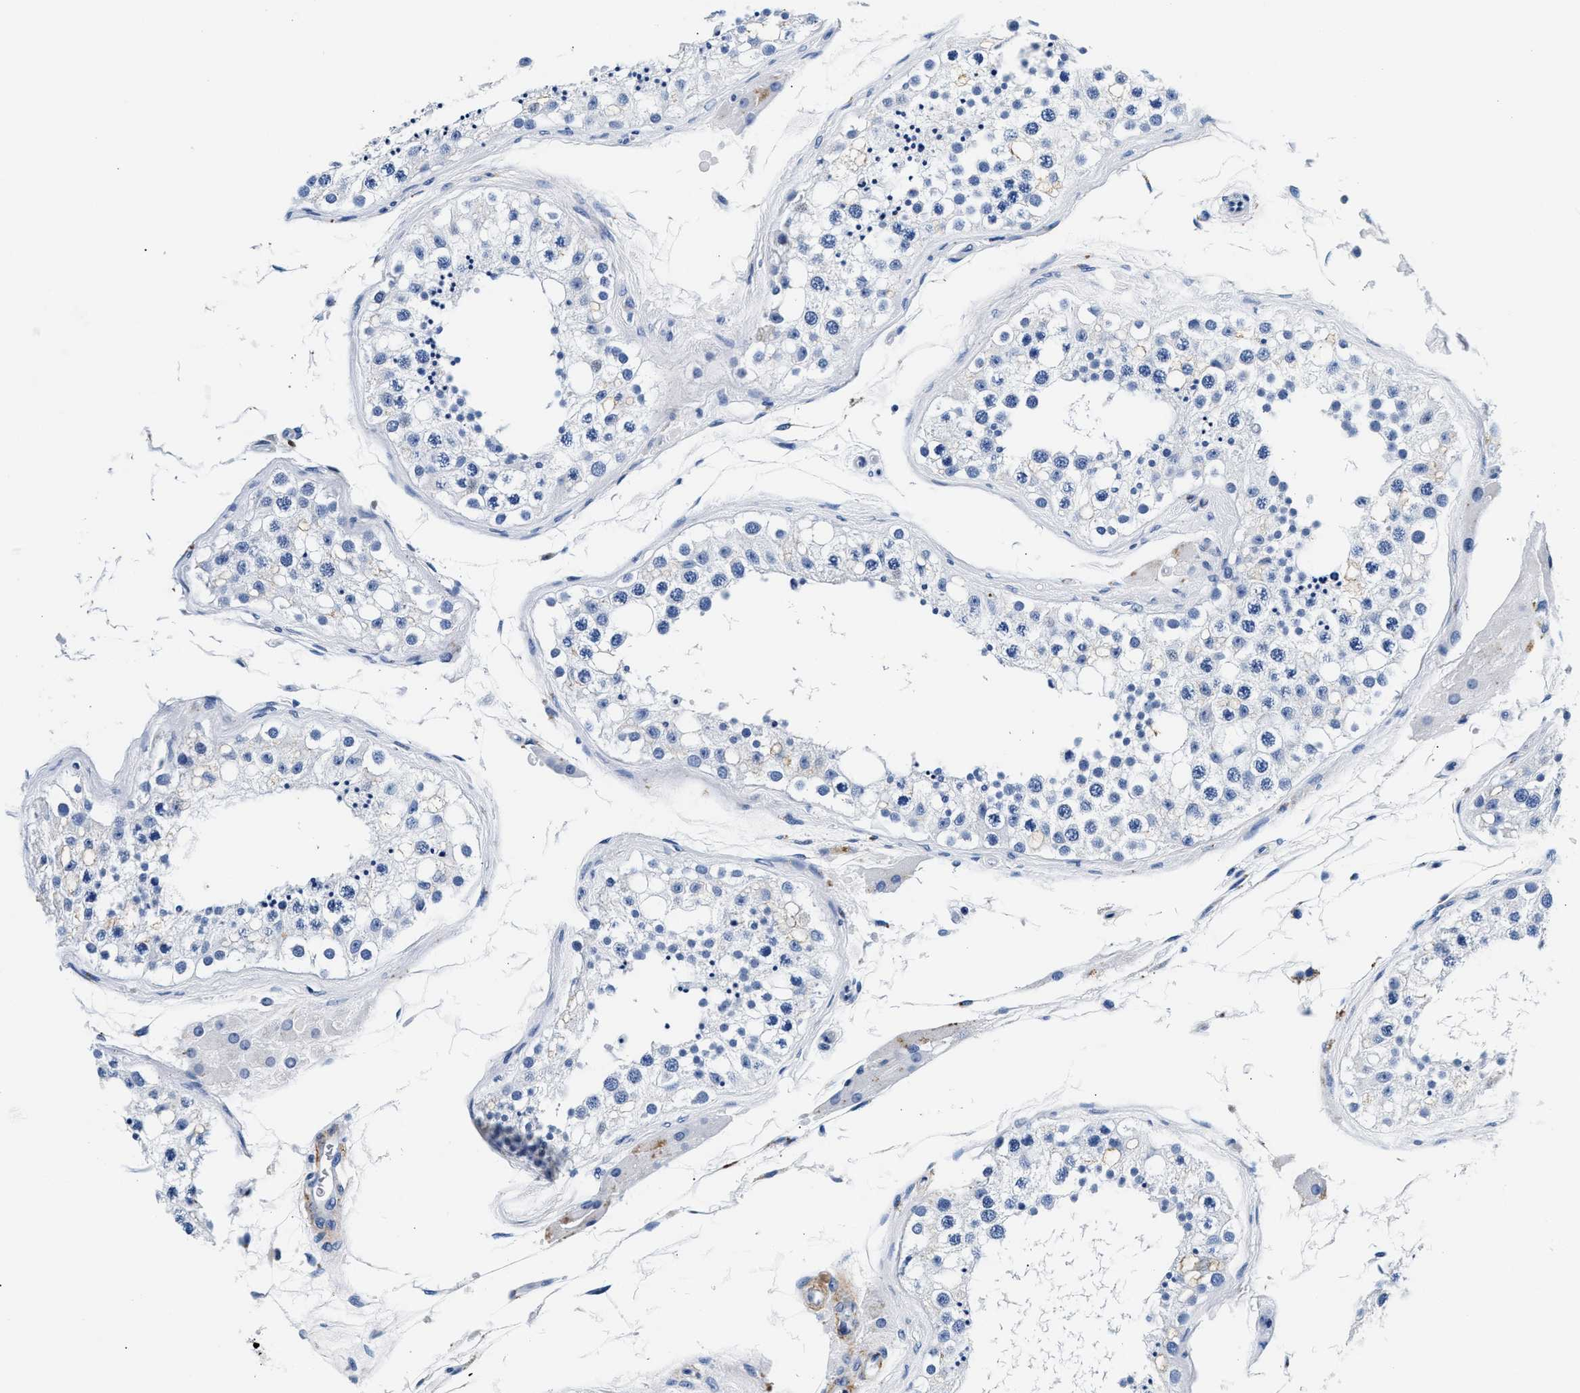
{"staining": {"intensity": "negative", "quantity": "none", "location": "none"}, "tissue": "testis", "cell_type": "Cells in seminiferous ducts", "image_type": "normal", "snomed": [{"axis": "morphology", "description": "Normal tissue, NOS"}, {"axis": "topography", "description": "Testis"}], "caption": "This is an IHC micrograph of unremarkable testis. There is no expression in cells in seminiferous ducts.", "gene": "TNR", "patient": {"sex": "male", "age": 68}}